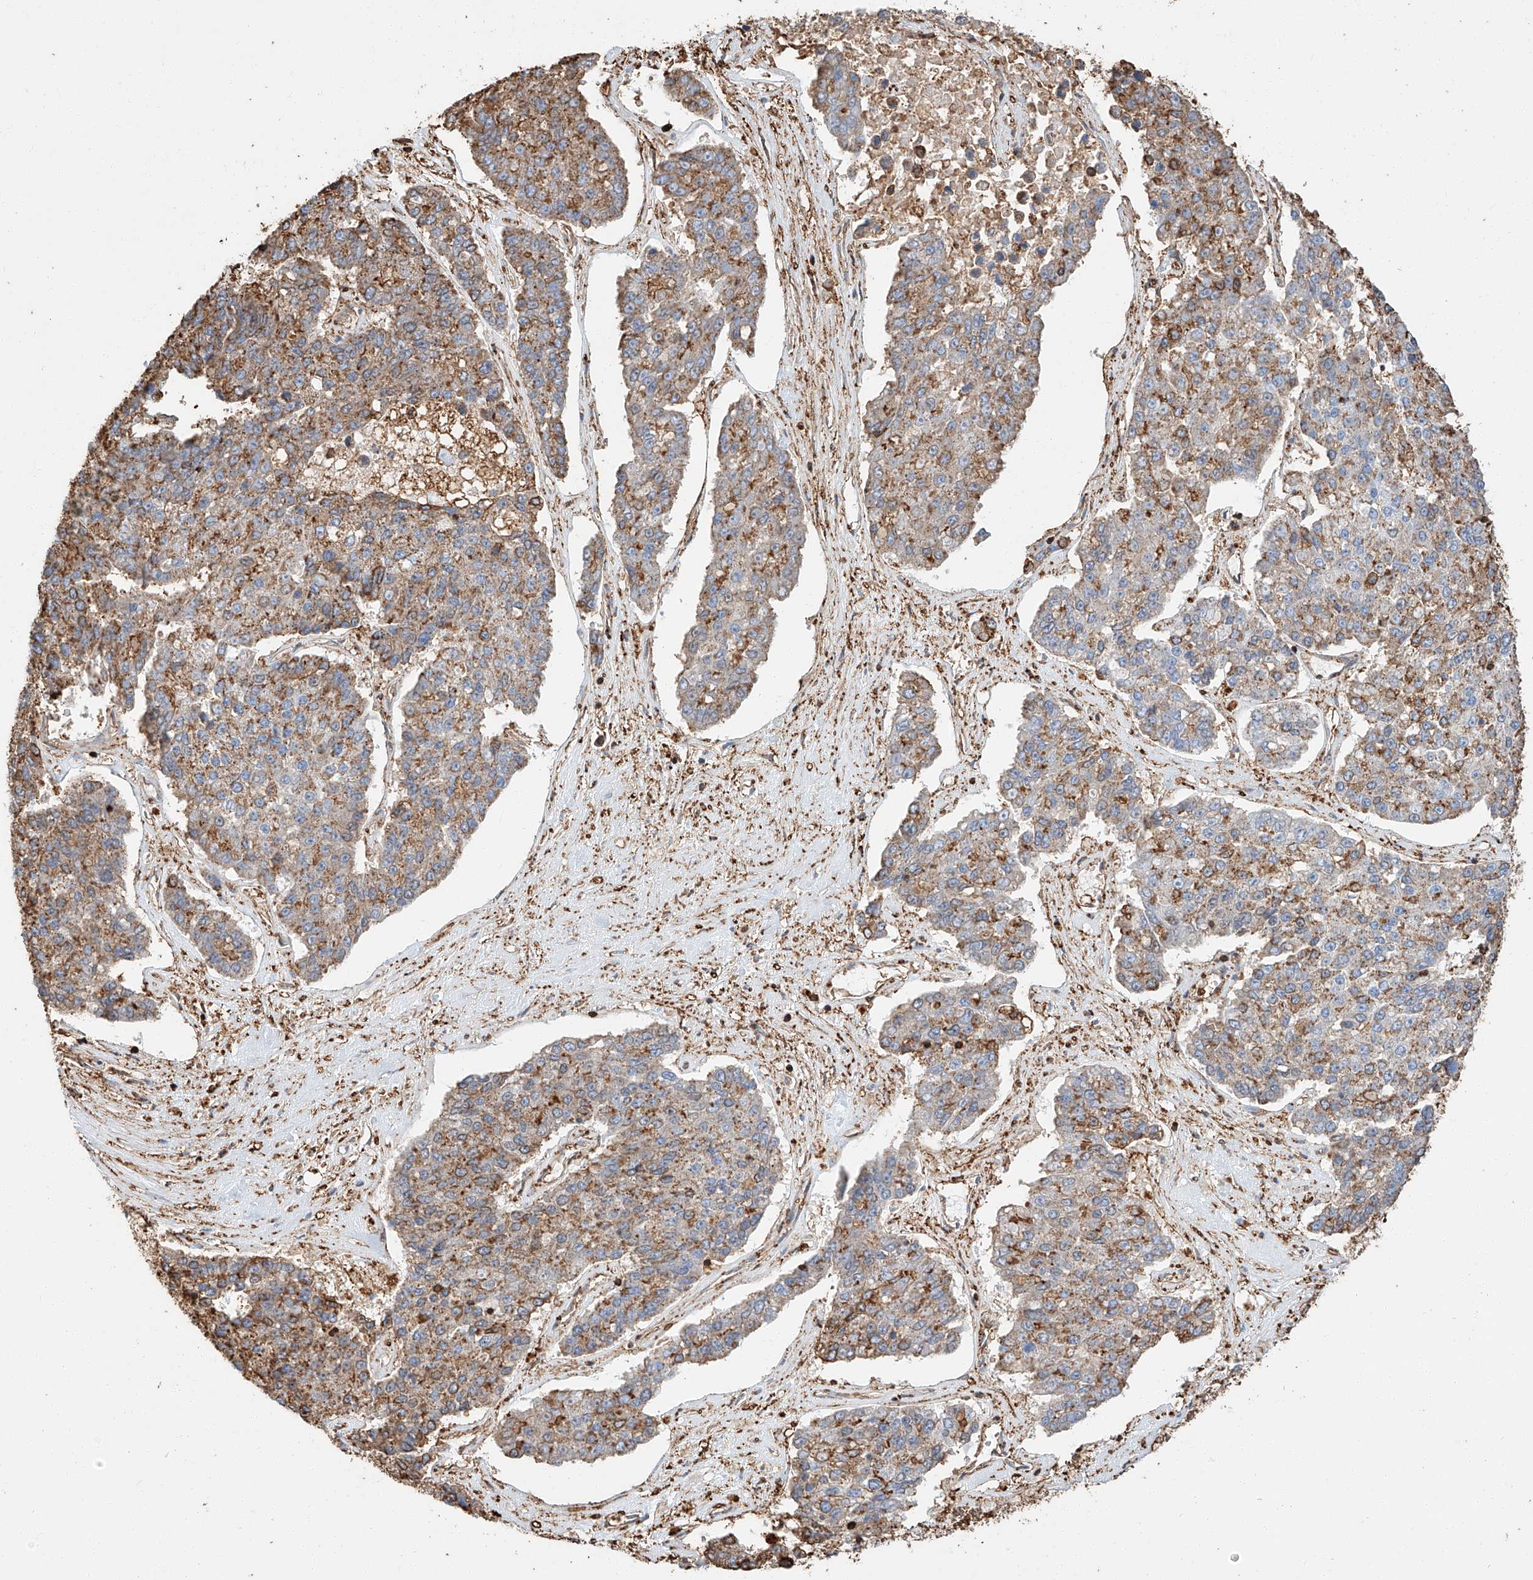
{"staining": {"intensity": "moderate", "quantity": ">75%", "location": "cytoplasmic/membranous"}, "tissue": "pancreatic cancer", "cell_type": "Tumor cells", "image_type": "cancer", "snomed": [{"axis": "morphology", "description": "Adenocarcinoma, NOS"}, {"axis": "topography", "description": "Pancreas"}], "caption": "This micrograph displays IHC staining of human pancreatic cancer, with medium moderate cytoplasmic/membranous expression in about >75% of tumor cells.", "gene": "WFS1", "patient": {"sex": "male", "age": 50}}